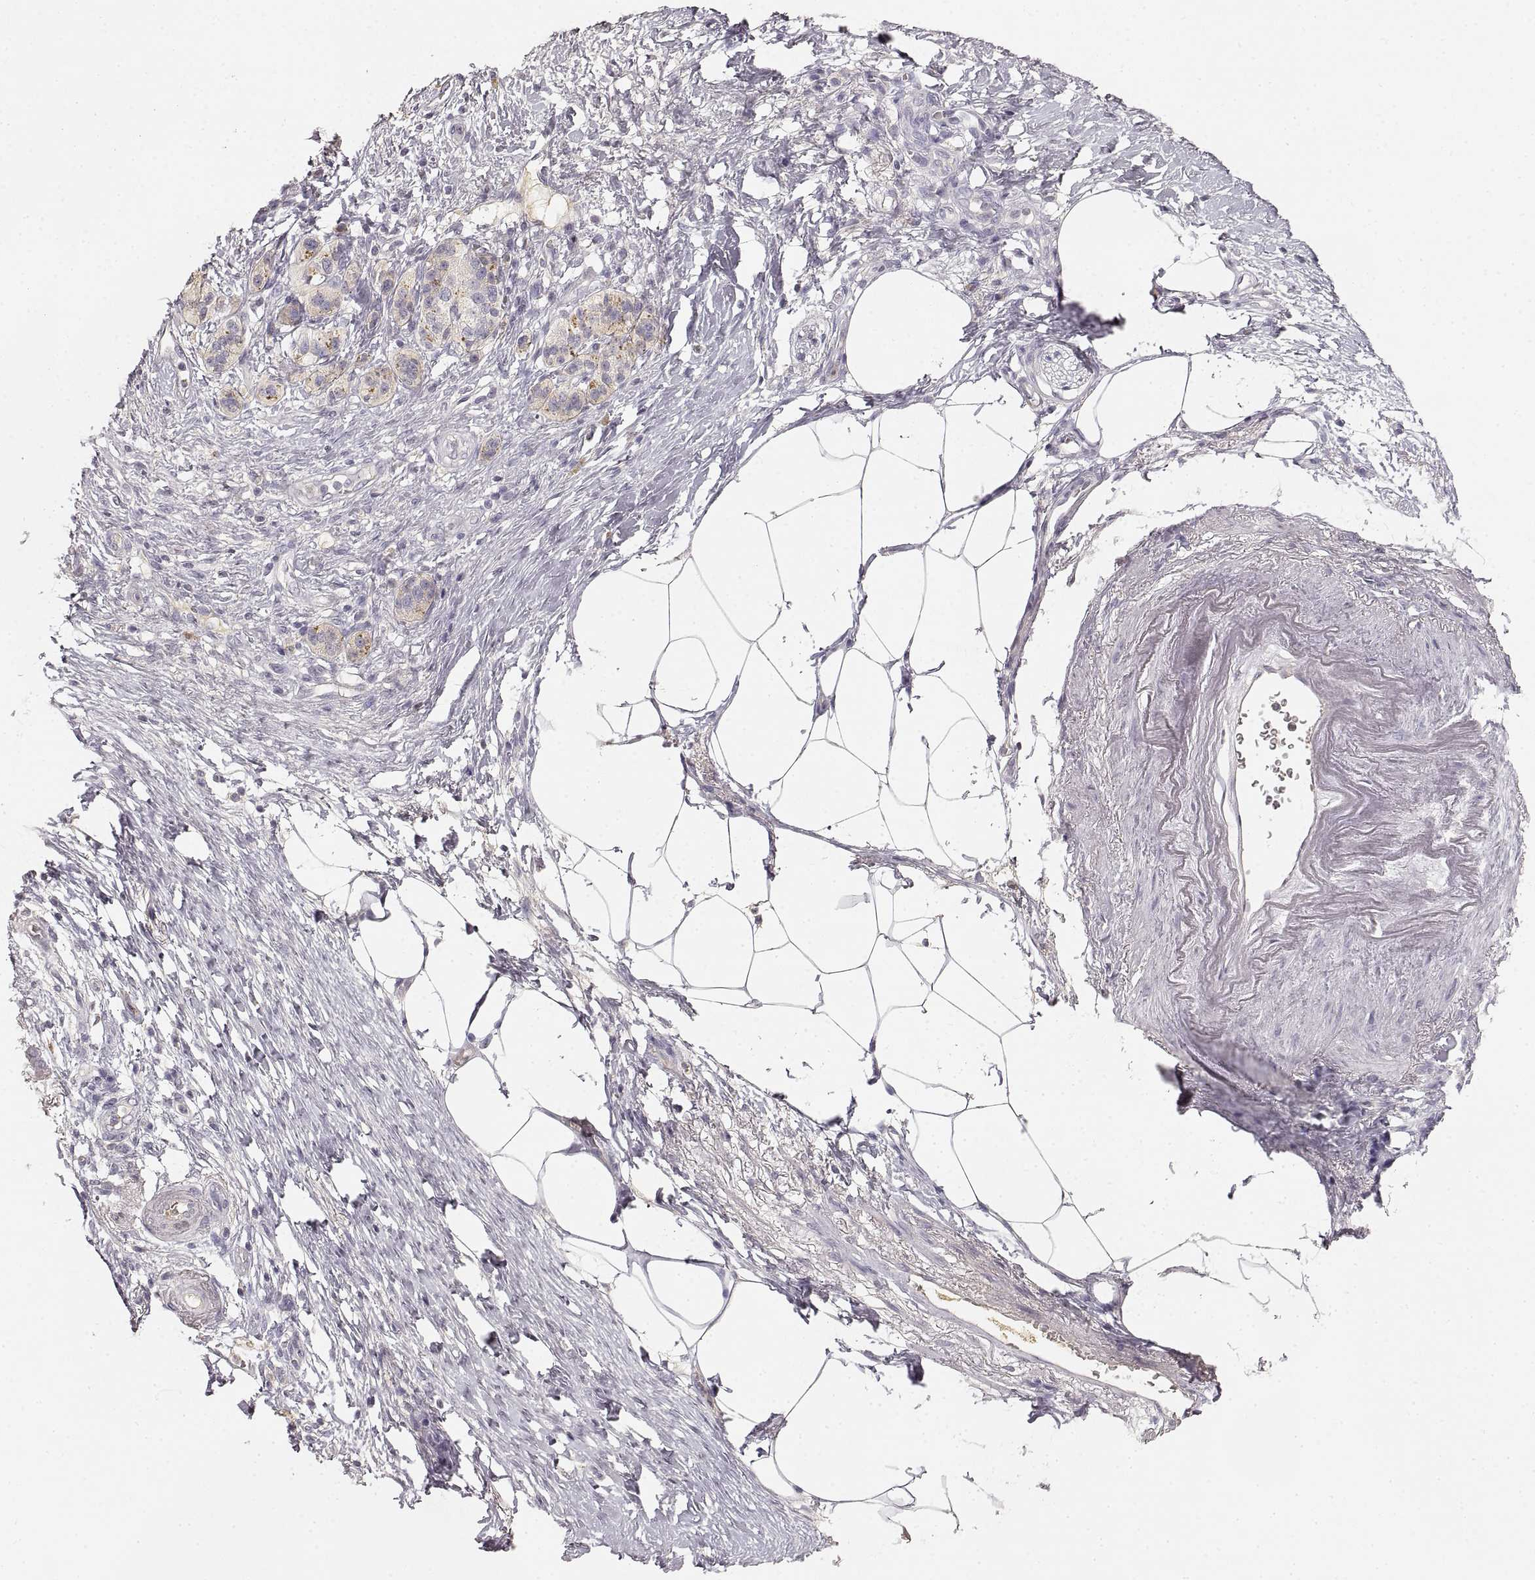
{"staining": {"intensity": "weak", "quantity": "25%-75%", "location": "cytoplasmic/membranous"}, "tissue": "pancreatic cancer", "cell_type": "Tumor cells", "image_type": "cancer", "snomed": [{"axis": "morphology", "description": "Adenocarcinoma, NOS"}, {"axis": "topography", "description": "Pancreas"}], "caption": "DAB (3,3'-diaminobenzidine) immunohistochemical staining of pancreatic adenocarcinoma displays weak cytoplasmic/membranous protein positivity in approximately 25%-75% of tumor cells.", "gene": "RUNDC3A", "patient": {"sex": "female", "age": 72}}